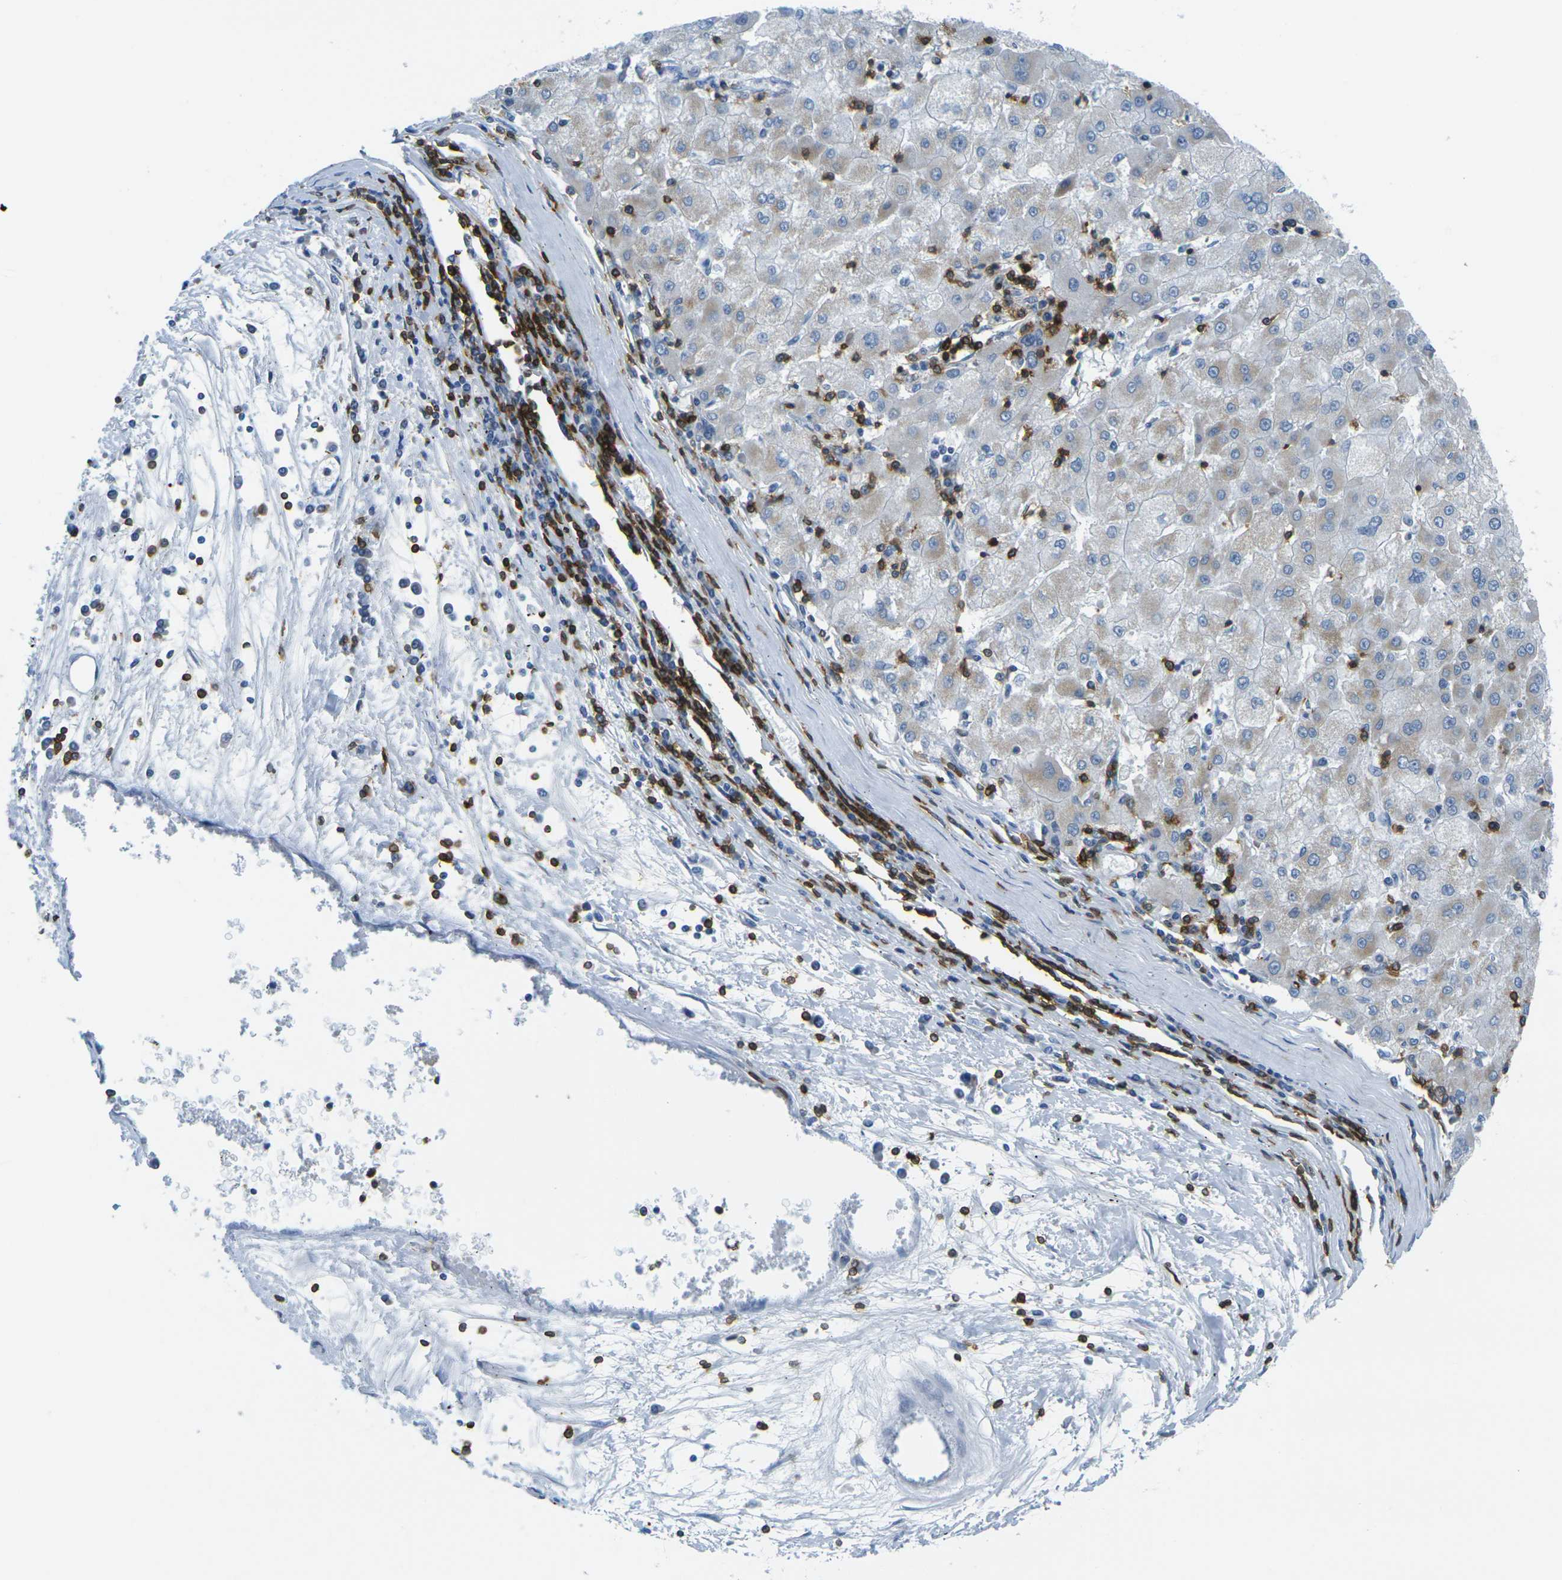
{"staining": {"intensity": "weak", "quantity": "<25%", "location": "cytoplasmic/membranous"}, "tissue": "liver cancer", "cell_type": "Tumor cells", "image_type": "cancer", "snomed": [{"axis": "morphology", "description": "Carcinoma, Hepatocellular, NOS"}, {"axis": "topography", "description": "Liver"}], "caption": "DAB (3,3'-diaminobenzidine) immunohistochemical staining of human hepatocellular carcinoma (liver) reveals no significant expression in tumor cells.", "gene": "CD3D", "patient": {"sex": "male", "age": 72}}